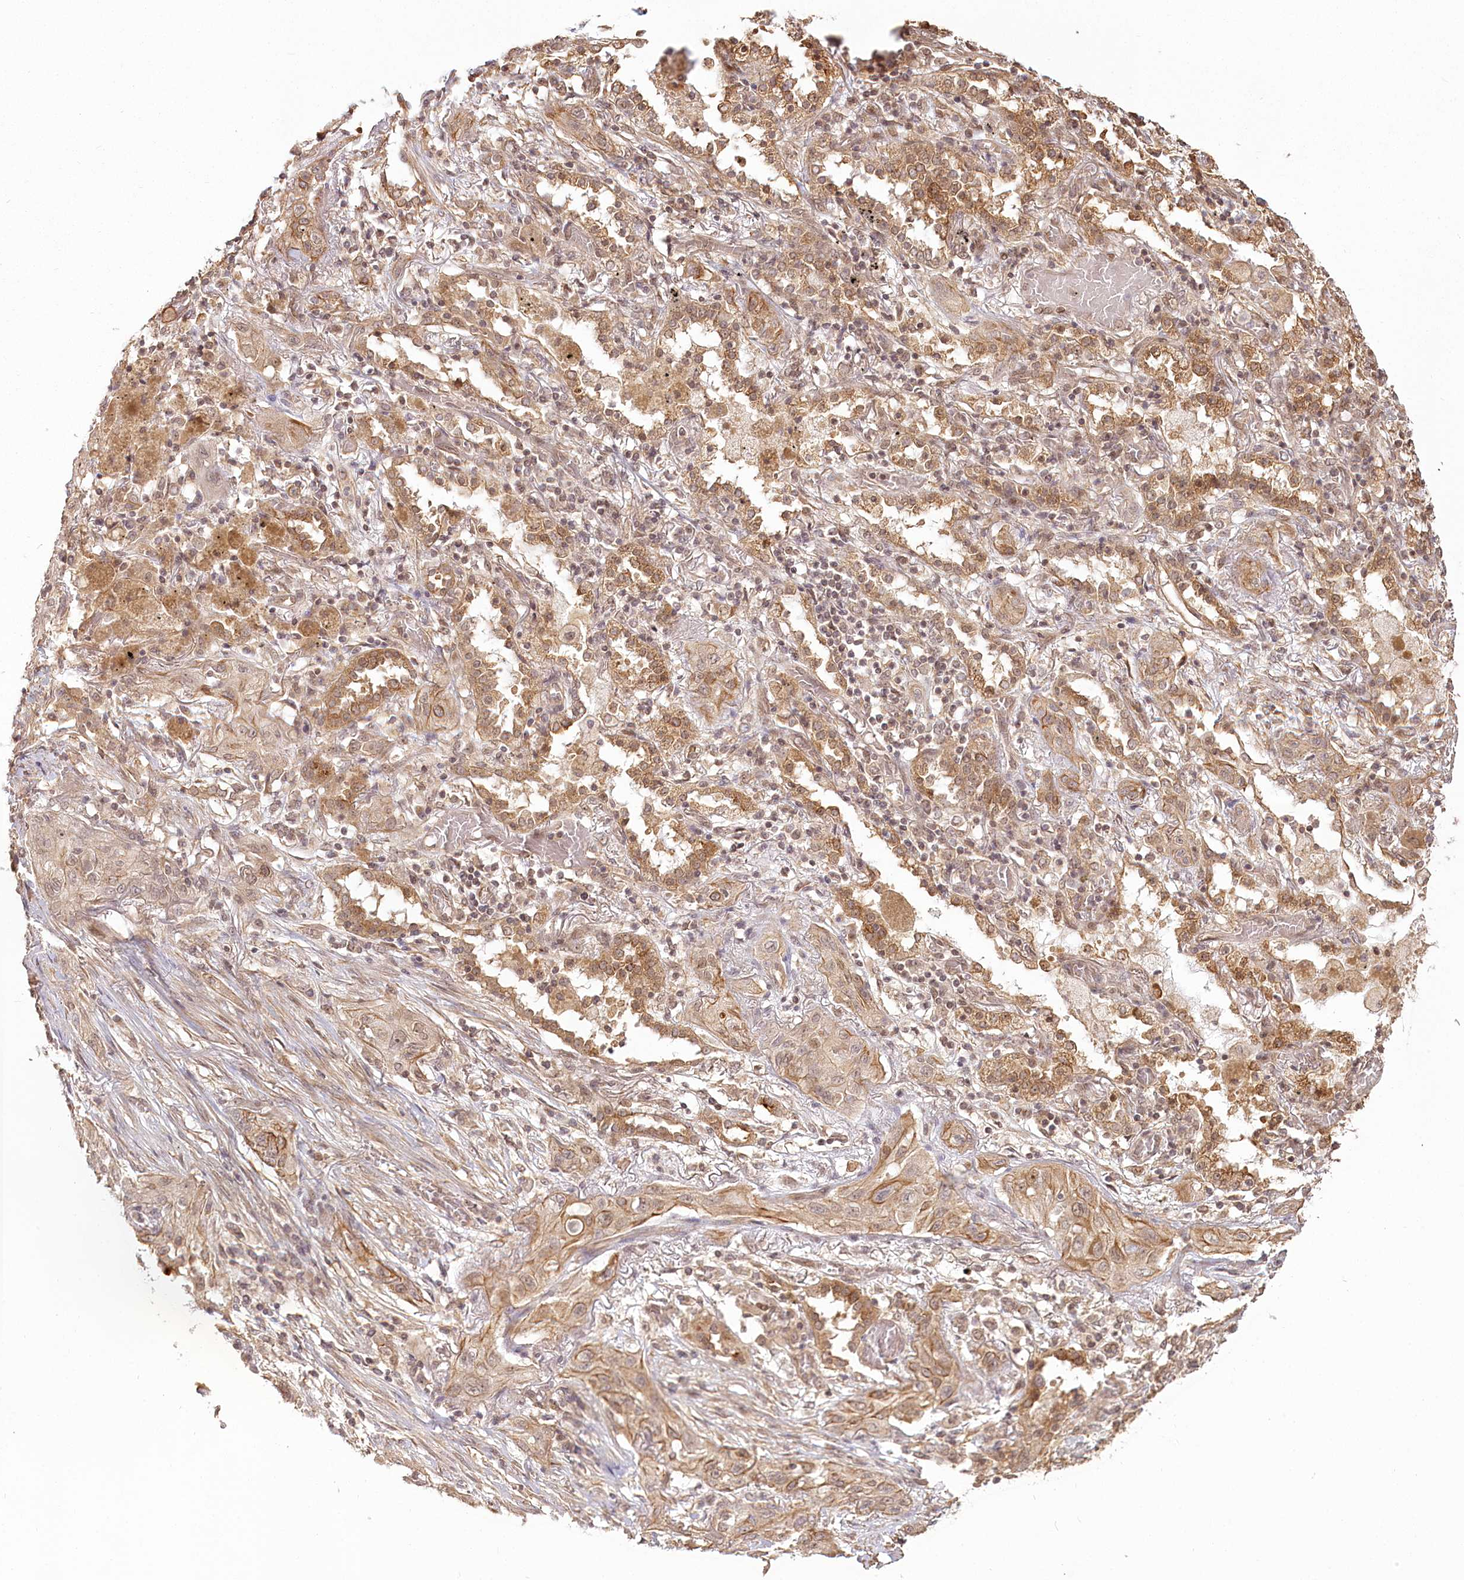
{"staining": {"intensity": "moderate", "quantity": ">75%", "location": "cytoplasmic/membranous"}, "tissue": "lung cancer", "cell_type": "Tumor cells", "image_type": "cancer", "snomed": [{"axis": "morphology", "description": "Squamous cell carcinoma, NOS"}, {"axis": "topography", "description": "Lung"}], "caption": "Immunohistochemistry of squamous cell carcinoma (lung) demonstrates medium levels of moderate cytoplasmic/membranous positivity in about >75% of tumor cells.", "gene": "R3HDM2", "patient": {"sex": "female", "age": 47}}